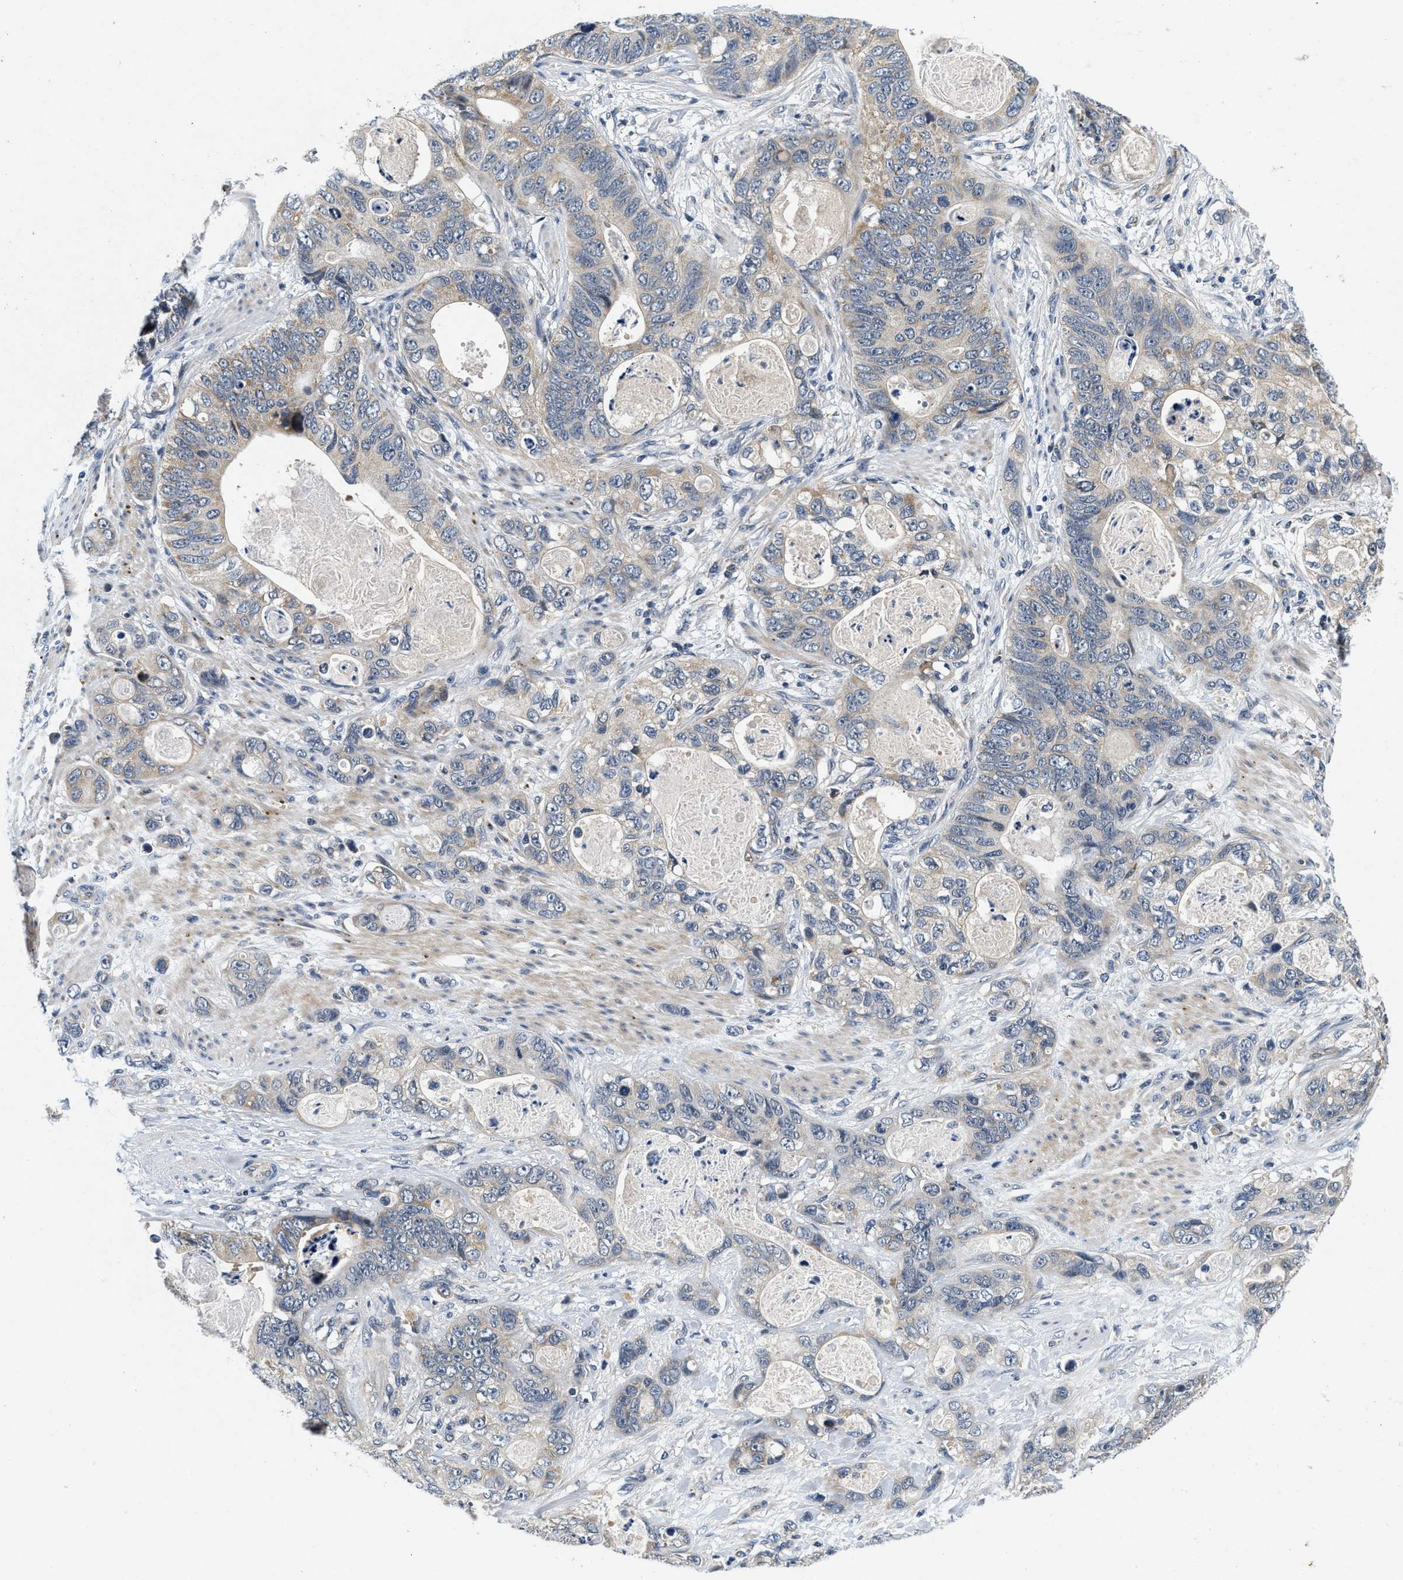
{"staining": {"intensity": "weak", "quantity": ">75%", "location": "cytoplasmic/membranous"}, "tissue": "stomach cancer", "cell_type": "Tumor cells", "image_type": "cancer", "snomed": [{"axis": "morphology", "description": "Normal tissue, NOS"}, {"axis": "morphology", "description": "Adenocarcinoma, NOS"}, {"axis": "topography", "description": "Stomach"}], "caption": "Stomach adenocarcinoma stained with DAB immunohistochemistry demonstrates low levels of weak cytoplasmic/membranous positivity in approximately >75% of tumor cells. The staining was performed using DAB (3,3'-diaminobenzidine), with brown indicating positive protein expression. Nuclei are stained blue with hematoxylin.", "gene": "PDP1", "patient": {"sex": "female", "age": 89}}